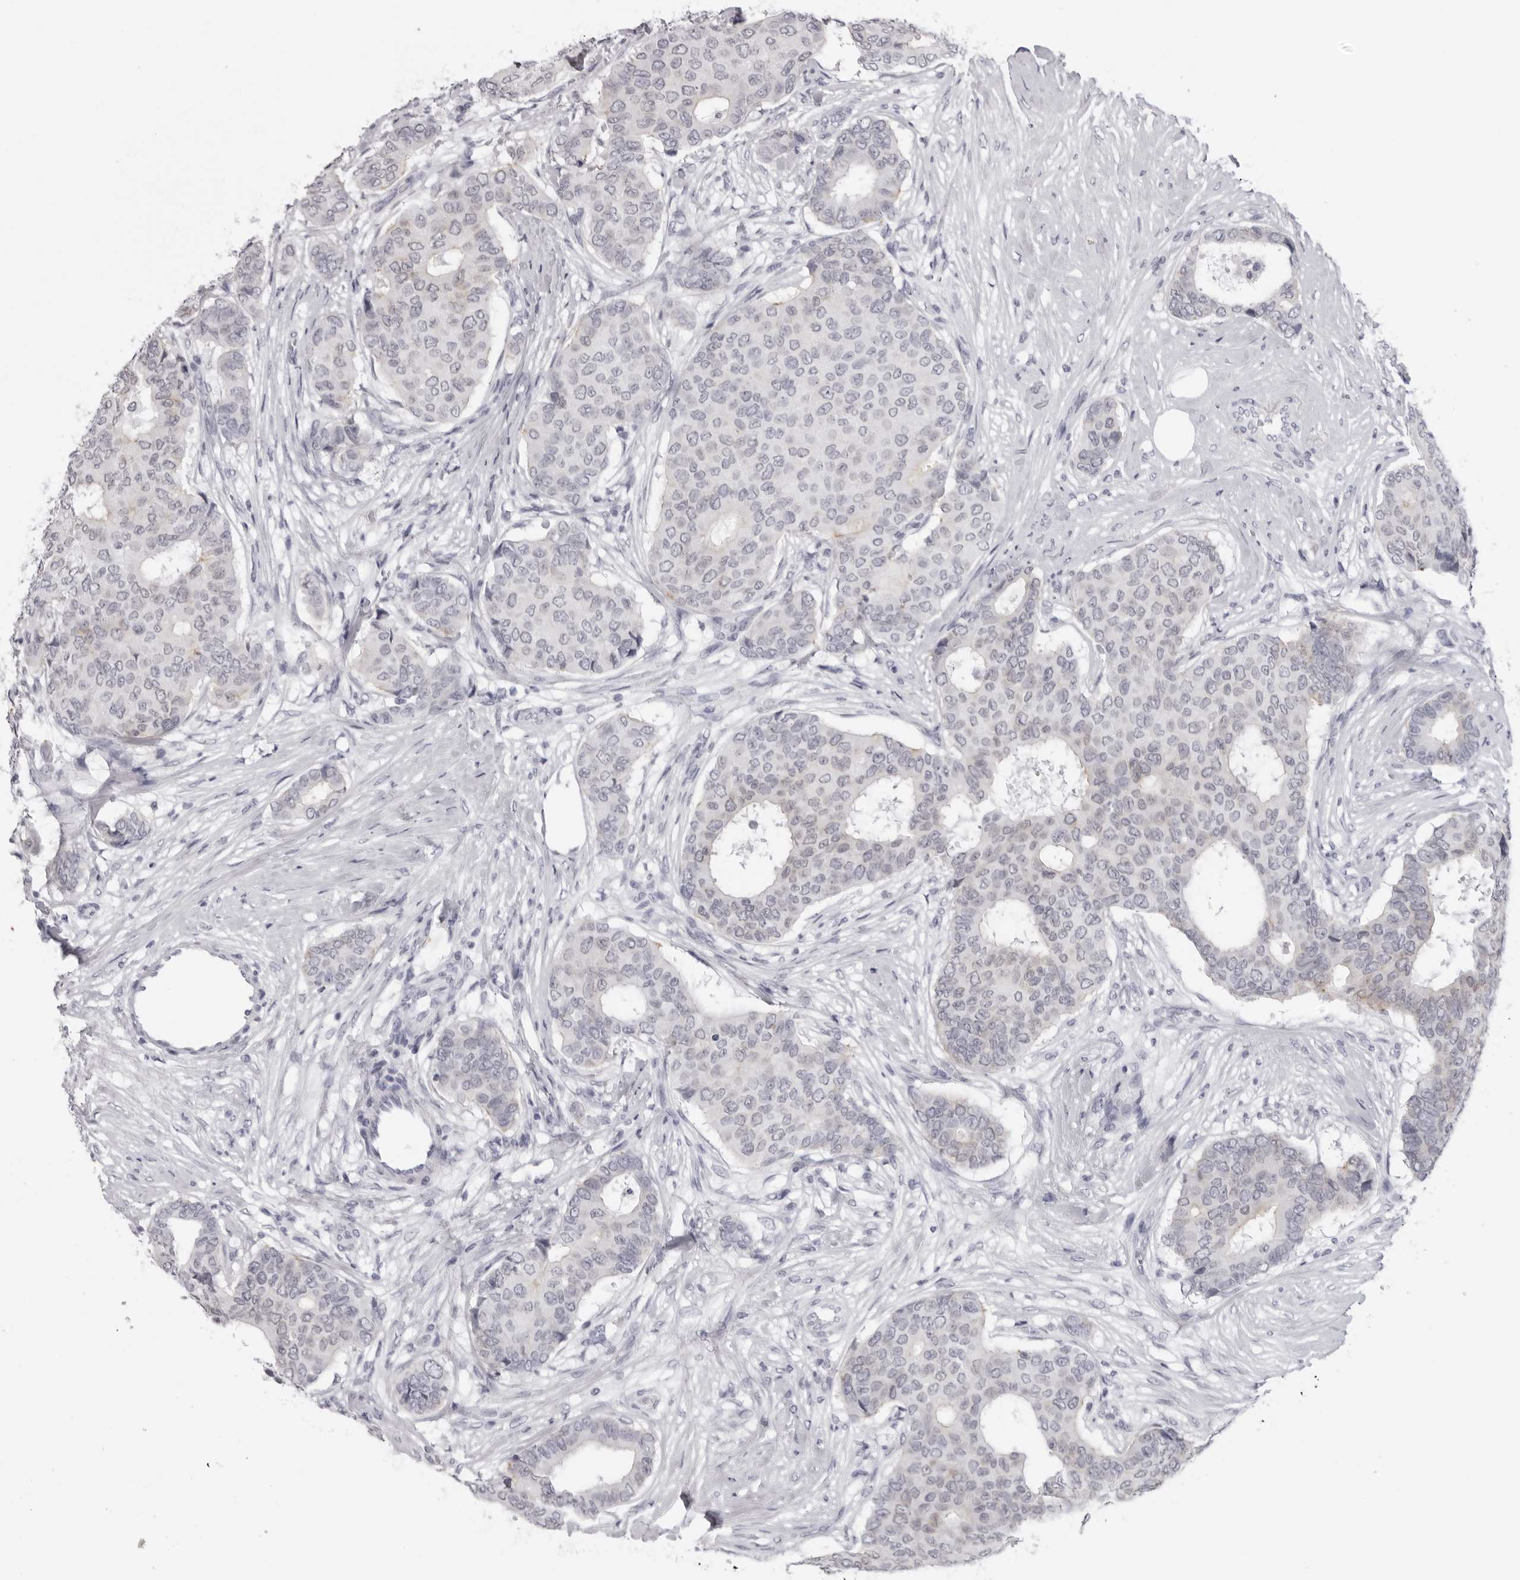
{"staining": {"intensity": "negative", "quantity": "none", "location": "none"}, "tissue": "breast cancer", "cell_type": "Tumor cells", "image_type": "cancer", "snomed": [{"axis": "morphology", "description": "Duct carcinoma"}, {"axis": "topography", "description": "Breast"}], "caption": "This is a histopathology image of immunohistochemistry (IHC) staining of breast cancer, which shows no expression in tumor cells. (DAB immunohistochemistry (IHC) with hematoxylin counter stain).", "gene": "DNALI1", "patient": {"sex": "female", "age": 75}}